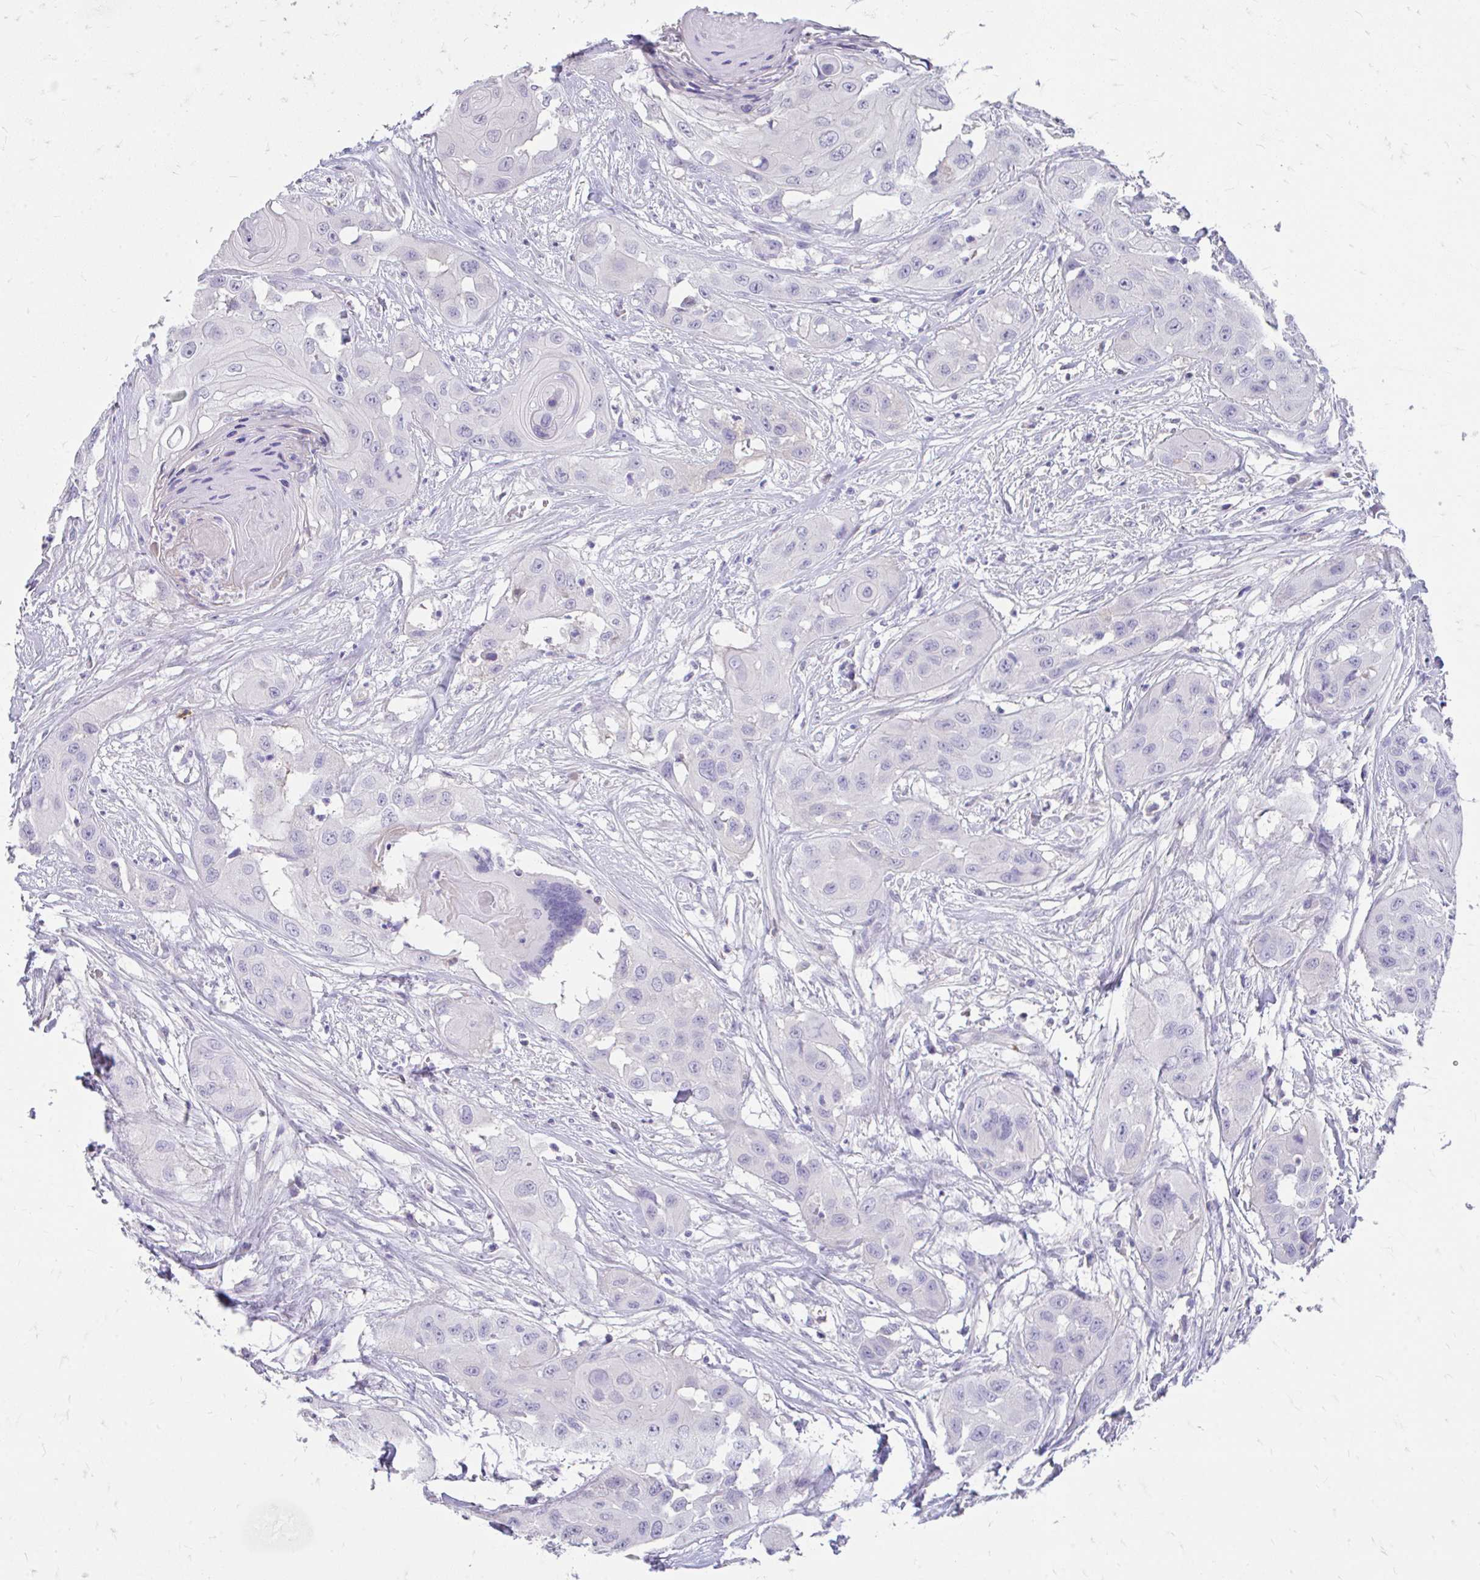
{"staining": {"intensity": "negative", "quantity": "none", "location": "none"}, "tissue": "head and neck cancer", "cell_type": "Tumor cells", "image_type": "cancer", "snomed": [{"axis": "morphology", "description": "Squamous cell carcinoma, NOS"}, {"axis": "topography", "description": "Head-Neck"}], "caption": "High magnification brightfield microscopy of head and neck cancer stained with DAB (3,3'-diaminobenzidine) (brown) and counterstained with hematoxylin (blue): tumor cells show no significant staining.", "gene": "CFH", "patient": {"sex": "male", "age": 83}}